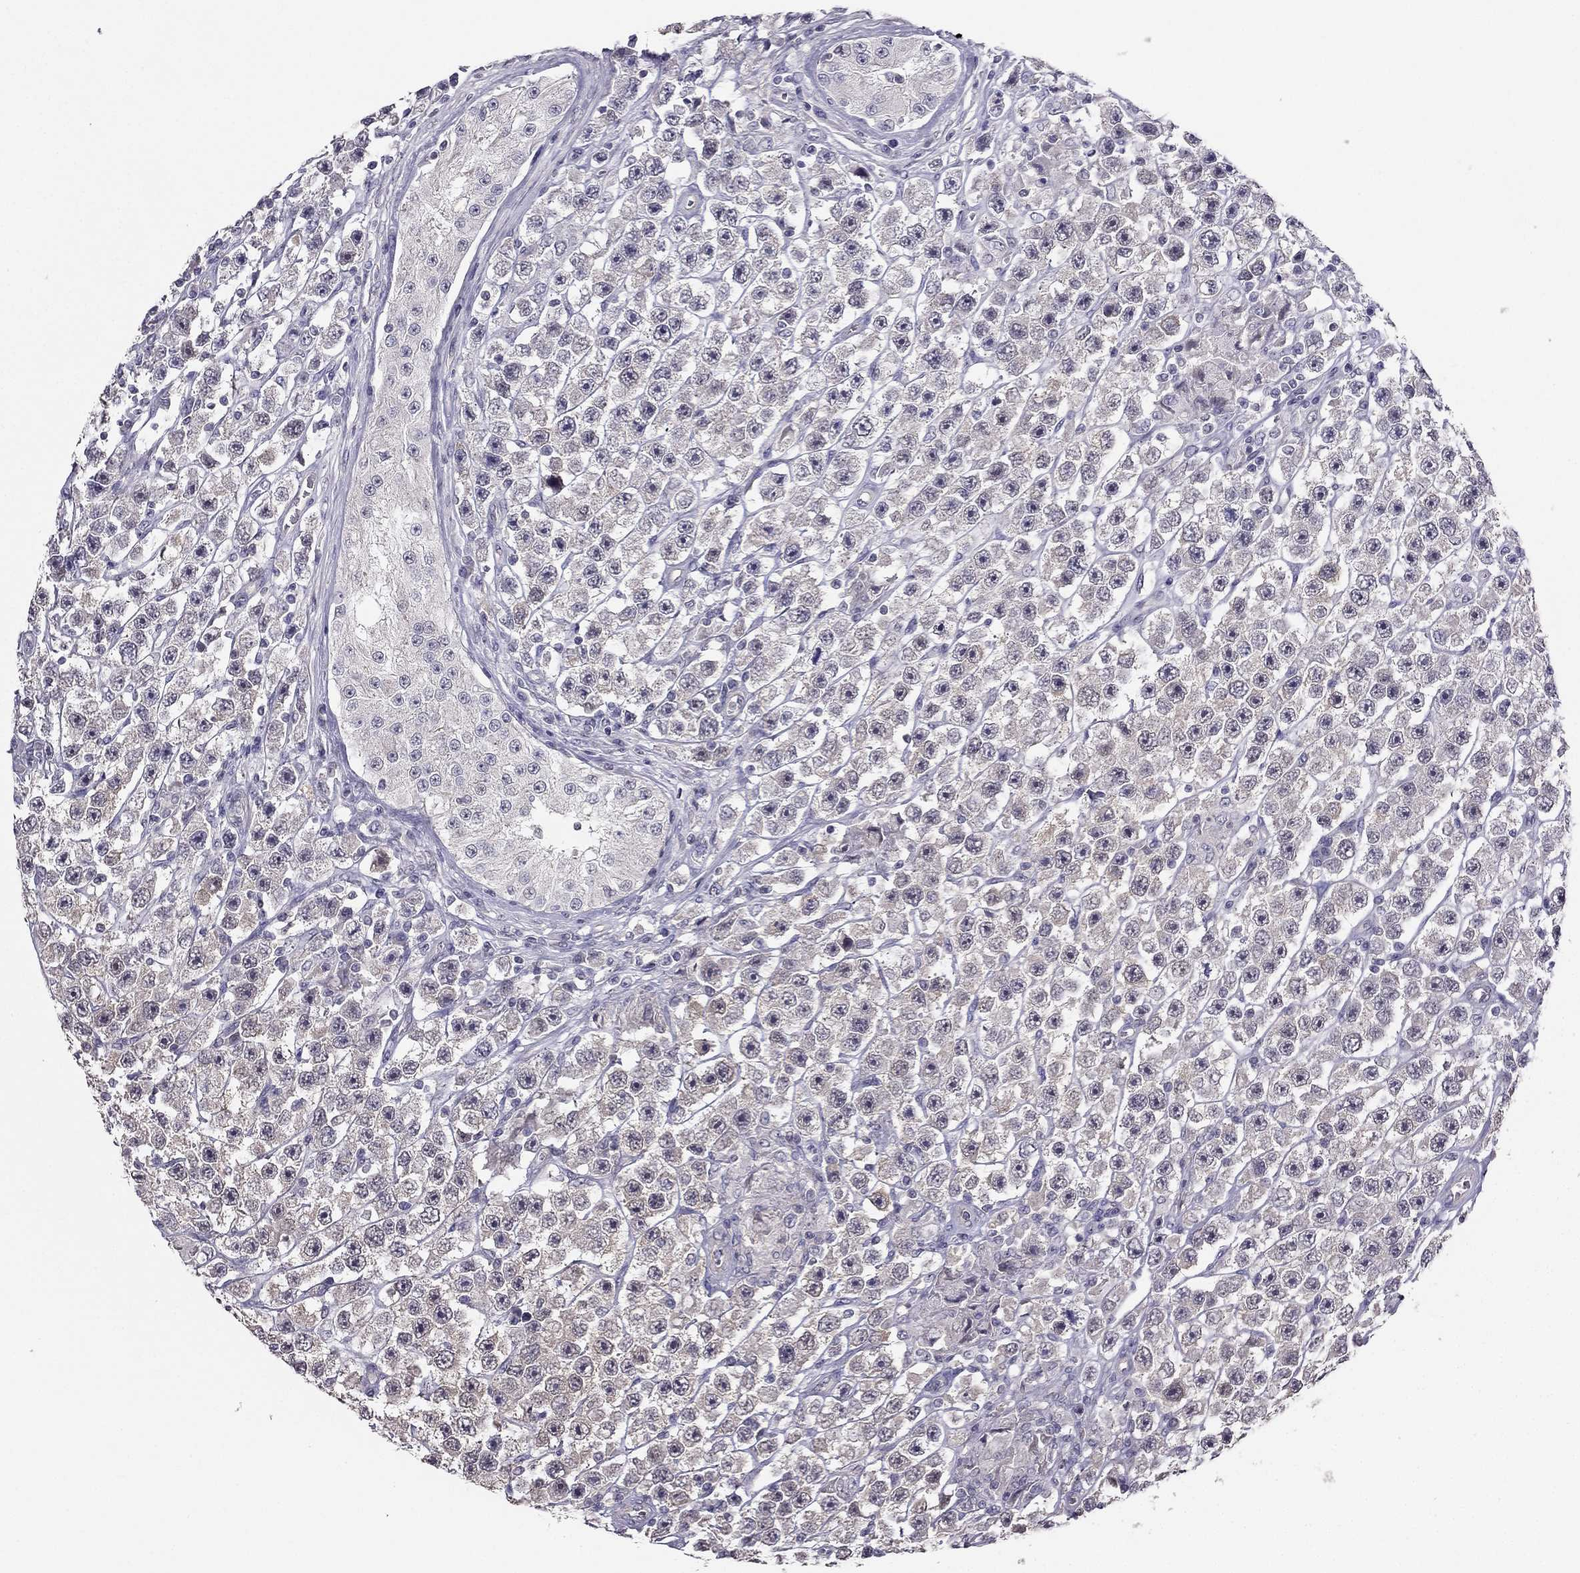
{"staining": {"intensity": "weak", "quantity": "<25%", "location": "cytoplasmic/membranous"}, "tissue": "testis cancer", "cell_type": "Tumor cells", "image_type": "cancer", "snomed": [{"axis": "morphology", "description": "Seminoma, NOS"}, {"axis": "topography", "description": "Testis"}], "caption": "High power microscopy image of an IHC histopathology image of testis seminoma, revealing no significant expression in tumor cells.", "gene": "HSFX1", "patient": {"sex": "male", "age": 45}}